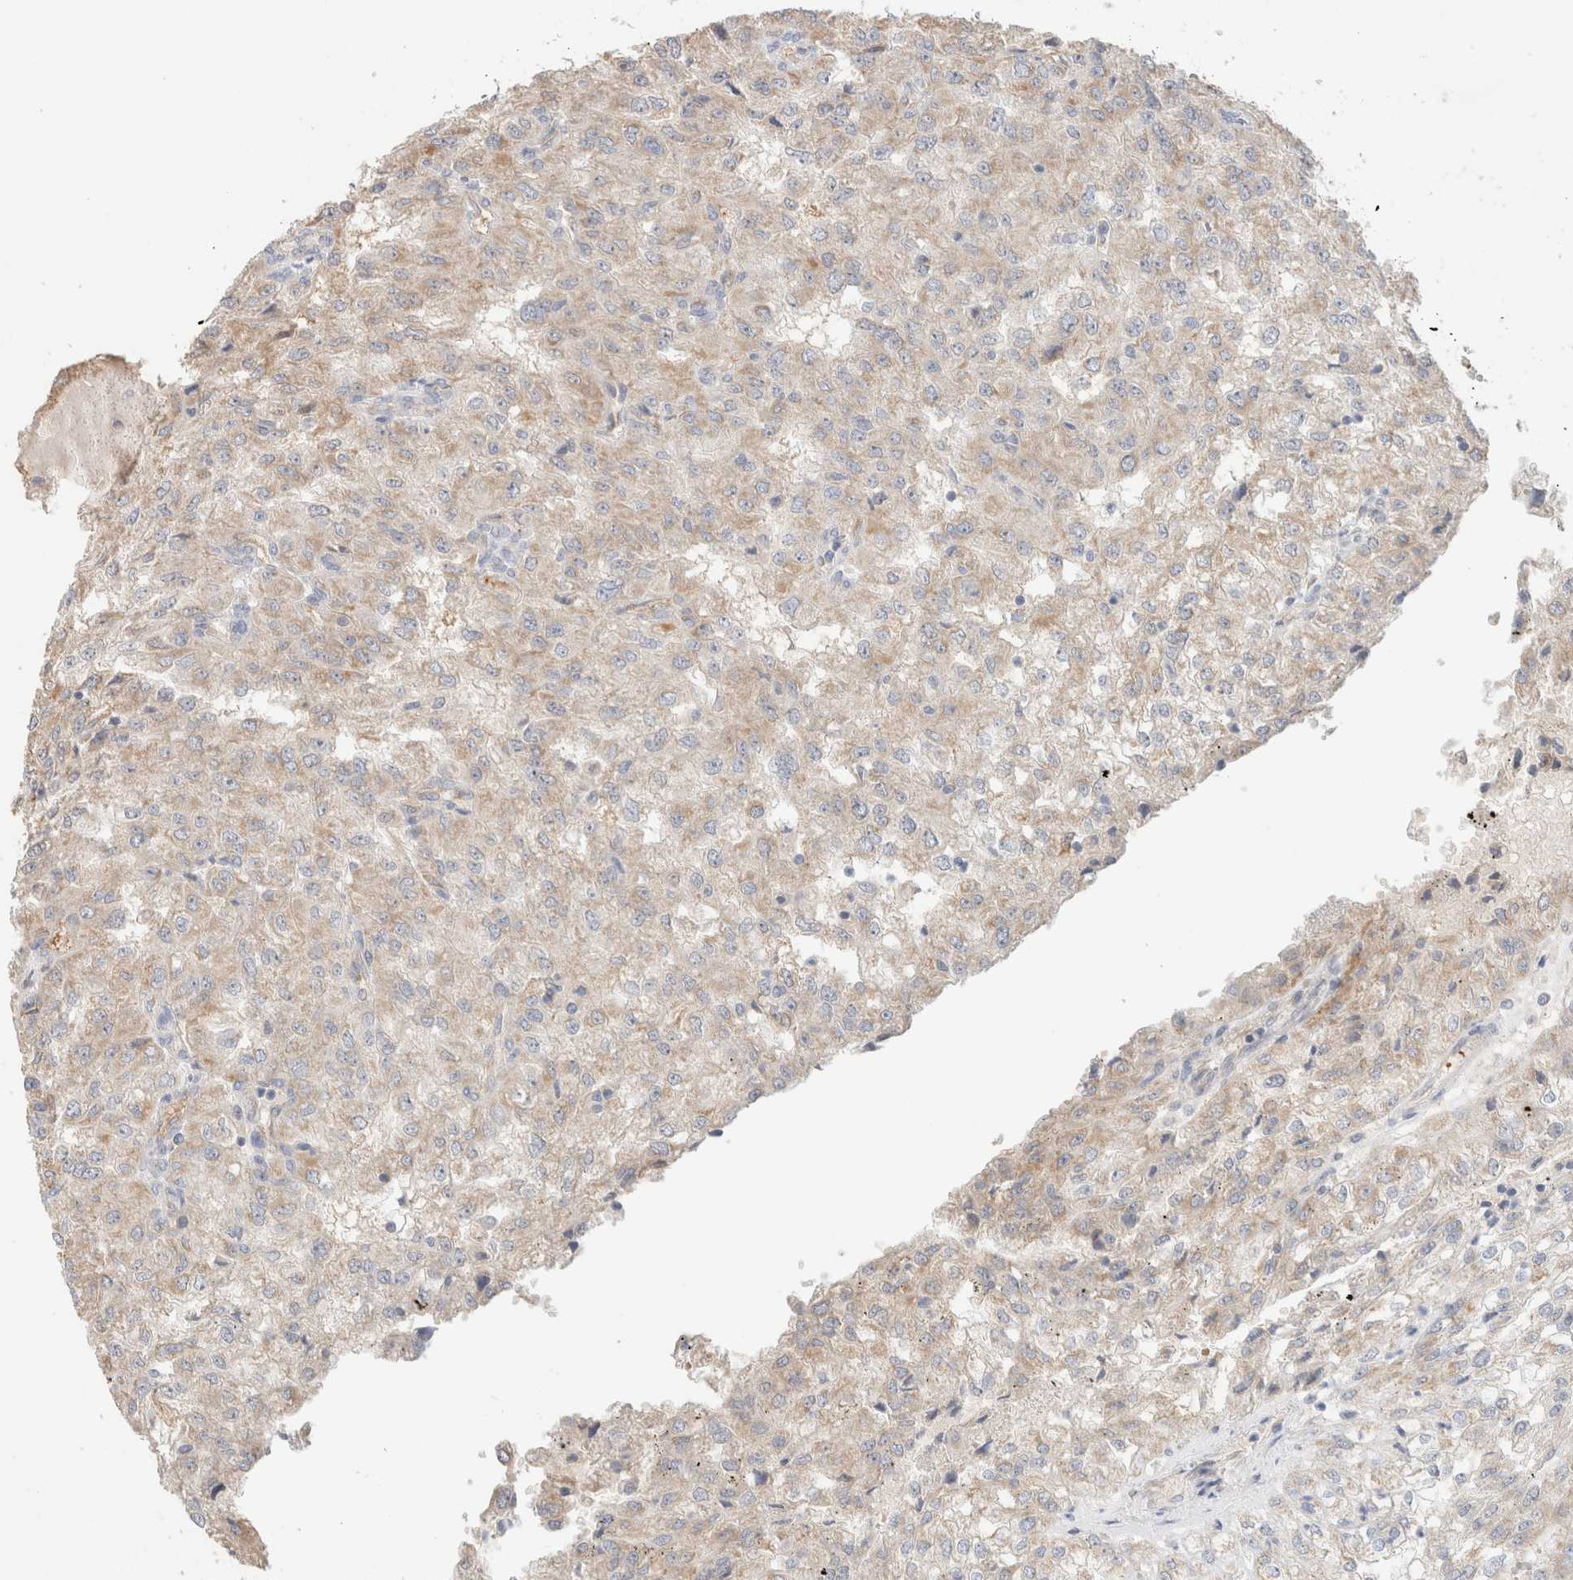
{"staining": {"intensity": "weak", "quantity": "25%-75%", "location": "cytoplasmic/membranous"}, "tissue": "renal cancer", "cell_type": "Tumor cells", "image_type": "cancer", "snomed": [{"axis": "morphology", "description": "Adenocarcinoma, NOS"}, {"axis": "topography", "description": "Kidney"}], "caption": "Weak cytoplasmic/membranous protein positivity is appreciated in about 25%-75% of tumor cells in adenocarcinoma (renal).", "gene": "CA13", "patient": {"sex": "female", "age": 54}}